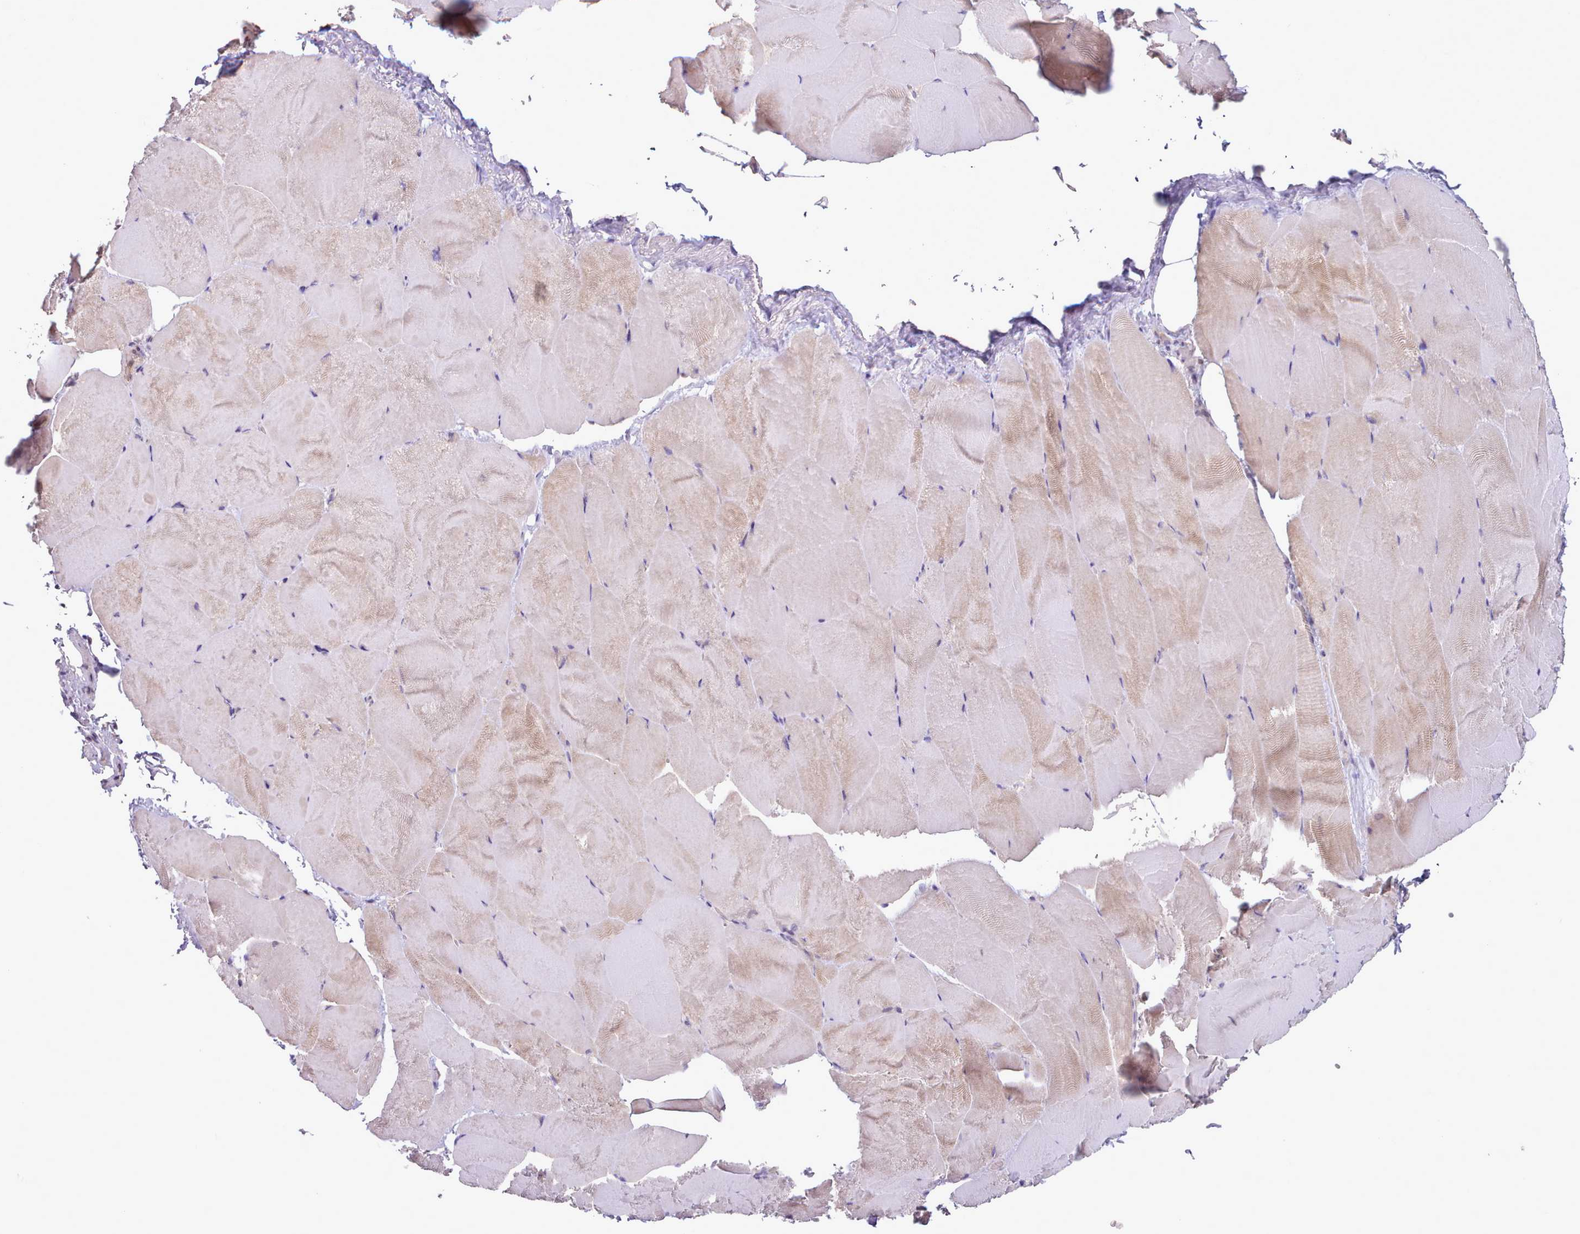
{"staining": {"intensity": "weak", "quantity": "<25%", "location": "cytoplasmic/membranous"}, "tissue": "skeletal muscle", "cell_type": "Myocytes", "image_type": "normal", "snomed": [{"axis": "morphology", "description": "Normal tissue, NOS"}, {"axis": "topography", "description": "Skeletal muscle"}], "caption": "Protein analysis of unremarkable skeletal muscle demonstrates no significant expression in myocytes. Nuclei are stained in blue.", "gene": "CES3", "patient": {"sex": "female", "age": 64}}